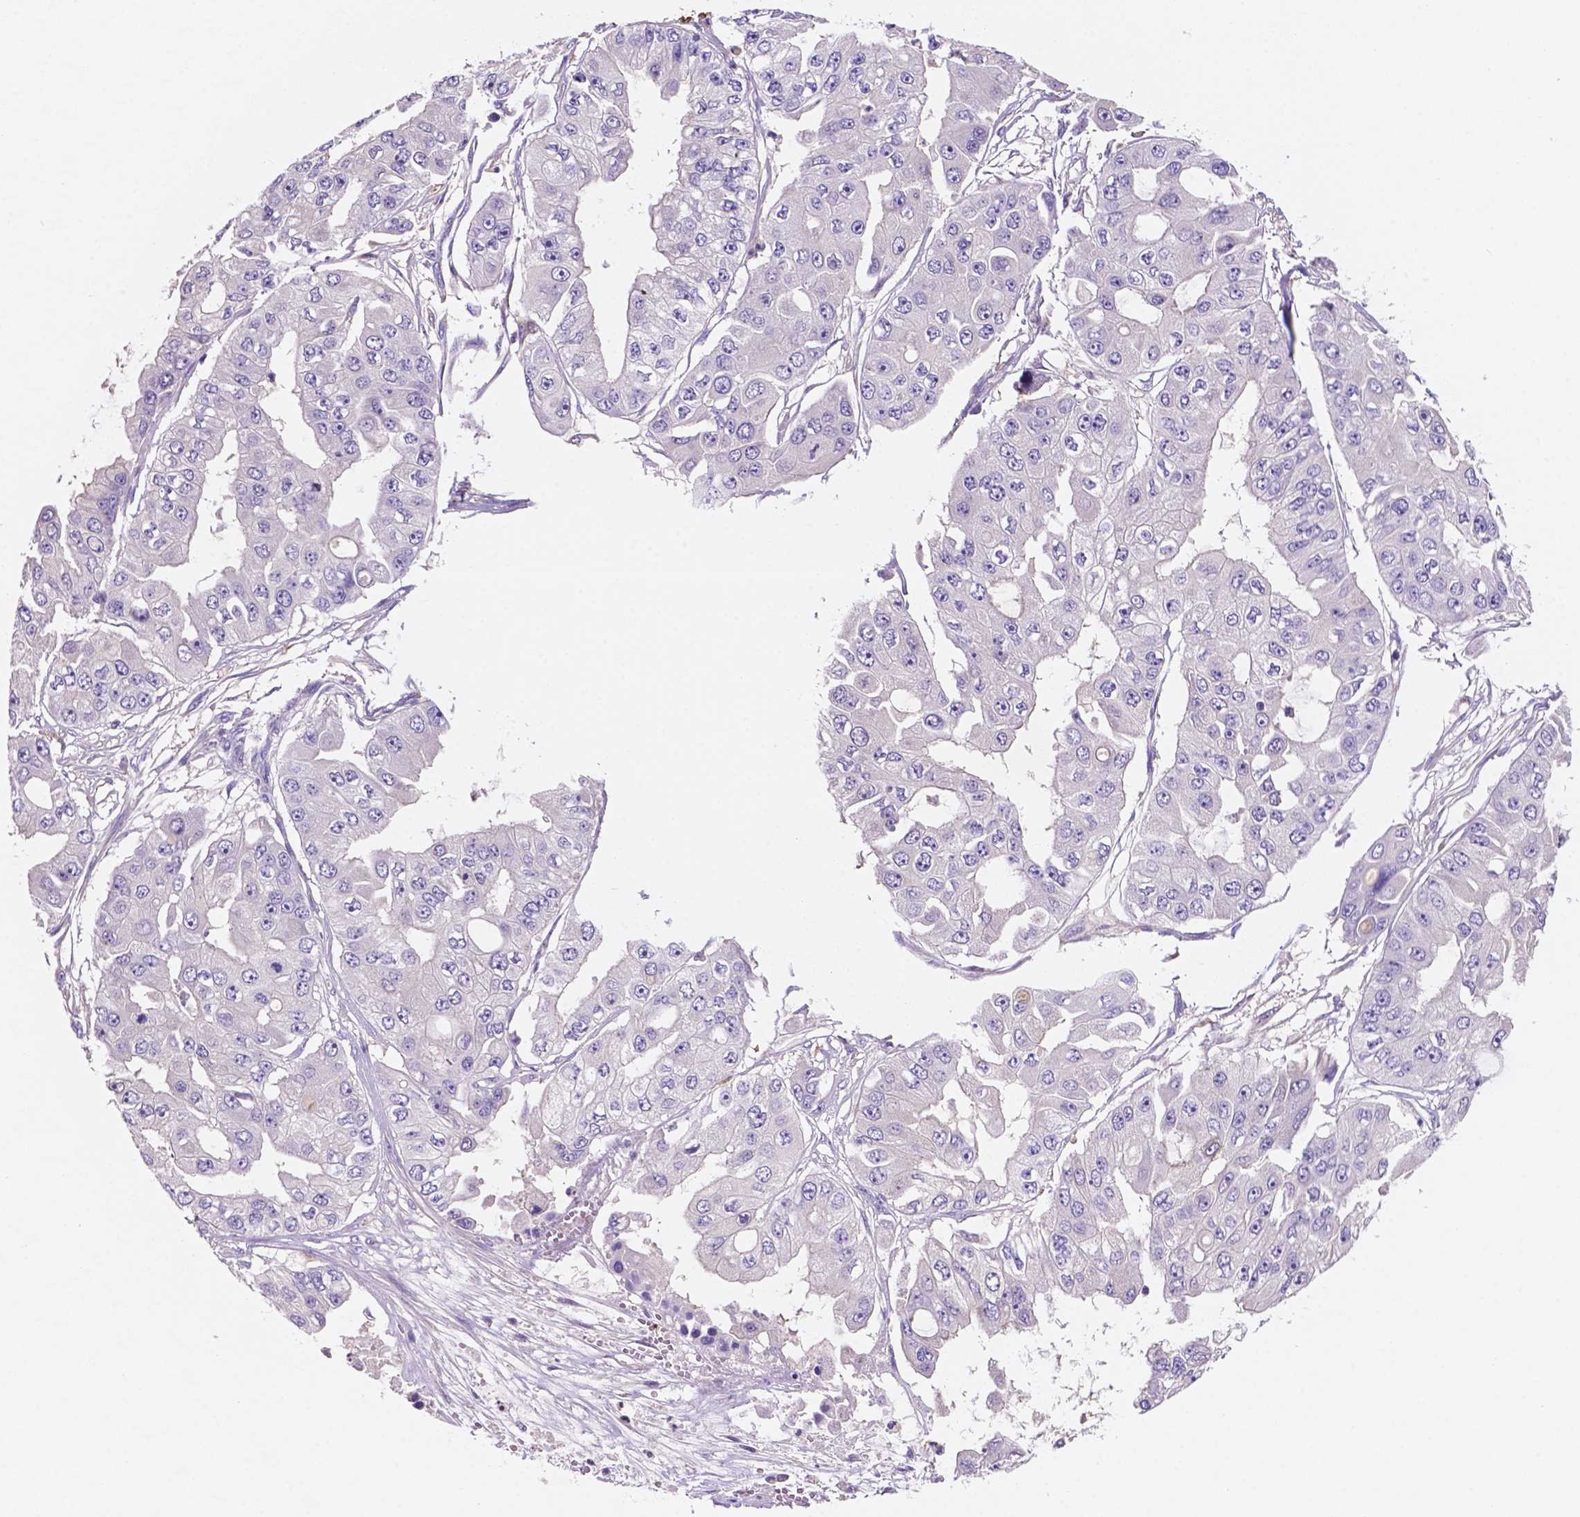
{"staining": {"intensity": "negative", "quantity": "none", "location": "none"}, "tissue": "ovarian cancer", "cell_type": "Tumor cells", "image_type": "cancer", "snomed": [{"axis": "morphology", "description": "Cystadenocarcinoma, serous, NOS"}, {"axis": "topography", "description": "Ovary"}], "caption": "There is no significant staining in tumor cells of ovarian cancer. (IHC, brightfield microscopy, high magnification).", "gene": "MKRN2OS", "patient": {"sex": "female", "age": 56}}